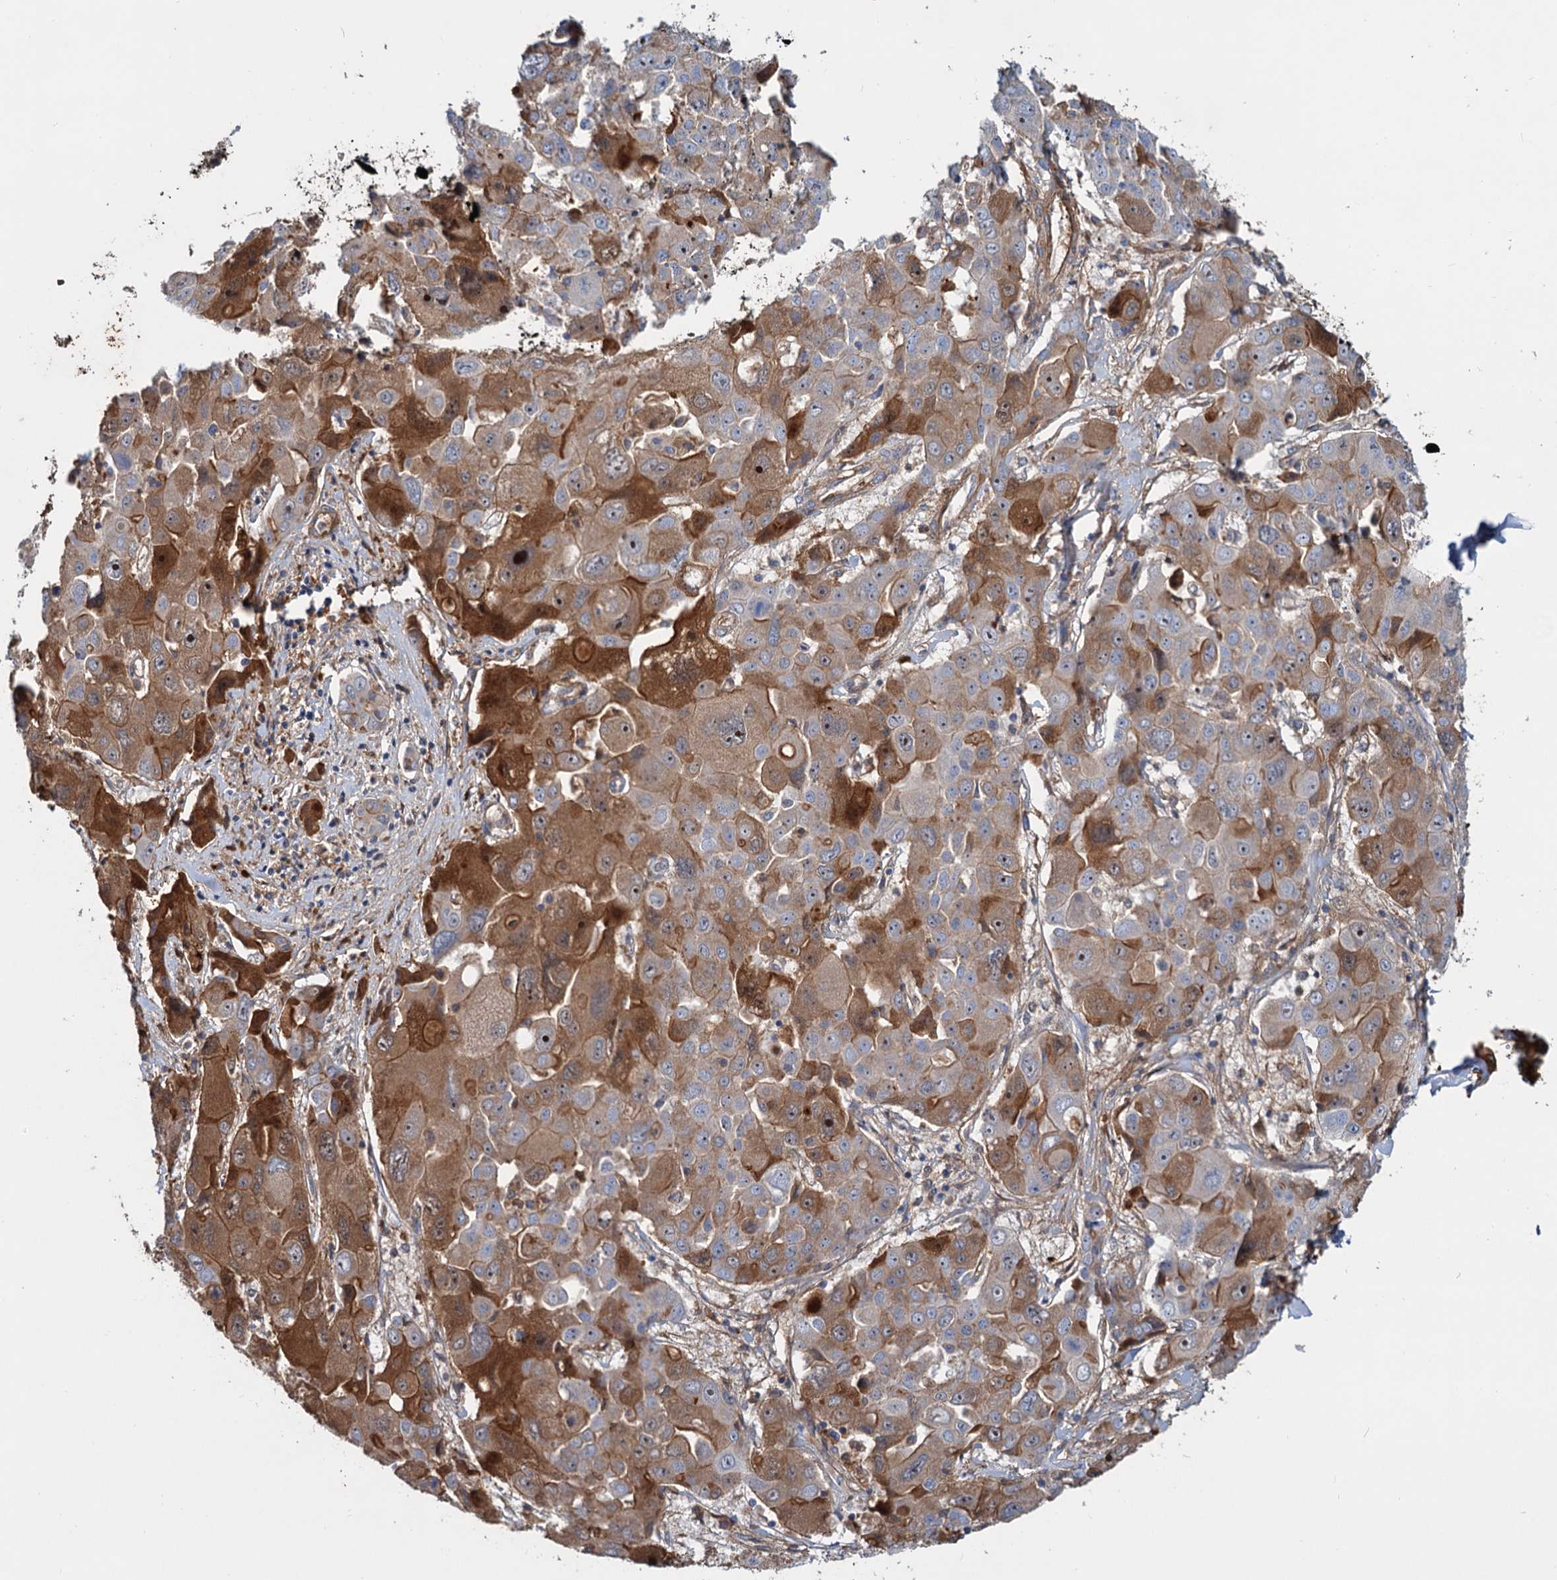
{"staining": {"intensity": "moderate", "quantity": ">75%", "location": "cytoplasmic/membranous"}, "tissue": "liver cancer", "cell_type": "Tumor cells", "image_type": "cancer", "snomed": [{"axis": "morphology", "description": "Cholangiocarcinoma"}, {"axis": "topography", "description": "Liver"}], "caption": "A histopathology image of human cholangiocarcinoma (liver) stained for a protein displays moderate cytoplasmic/membranous brown staining in tumor cells. Immunohistochemistry (ihc) stains the protein in brown and the nuclei are stained blue.", "gene": "CHRD", "patient": {"sex": "male", "age": 67}}